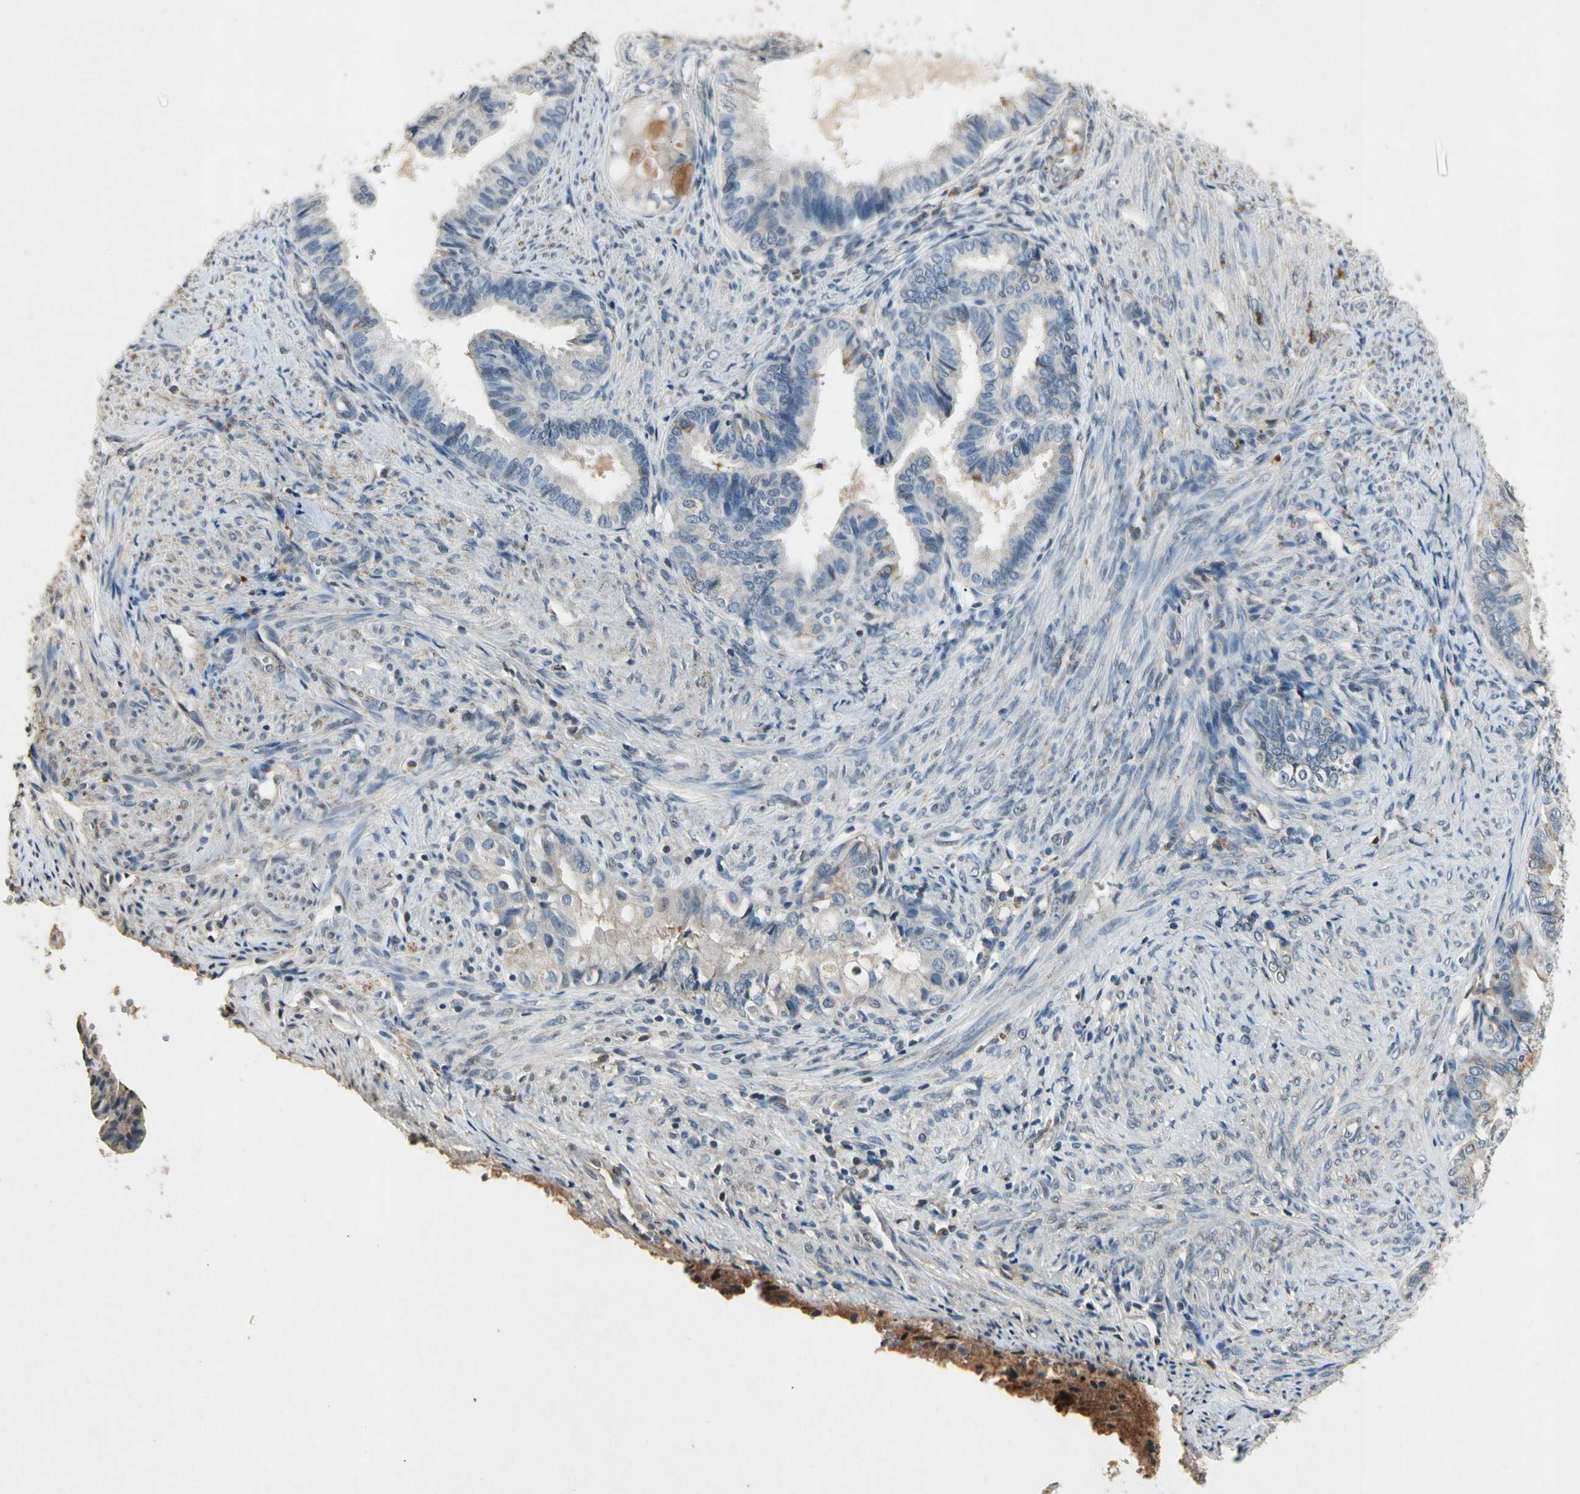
{"staining": {"intensity": "weak", "quantity": "<25%", "location": "cytoplasmic/membranous"}, "tissue": "endometrial cancer", "cell_type": "Tumor cells", "image_type": "cancer", "snomed": [{"axis": "morphology", "description": "Adenocarcinoma, NOS"}, {"axis": "topography", "description": "Endometrium"}], "caption": "Immunohistochemical staining of human endometrial cancer (adenocarcinoma) reveals no significant expression in tumor cells. (DAB (3,3'-diaminobenzidine) IHC visualized using brightfield microscopy, high magnification).", "gene": "CP", "patient": {"sex": "female", "age": 86}}